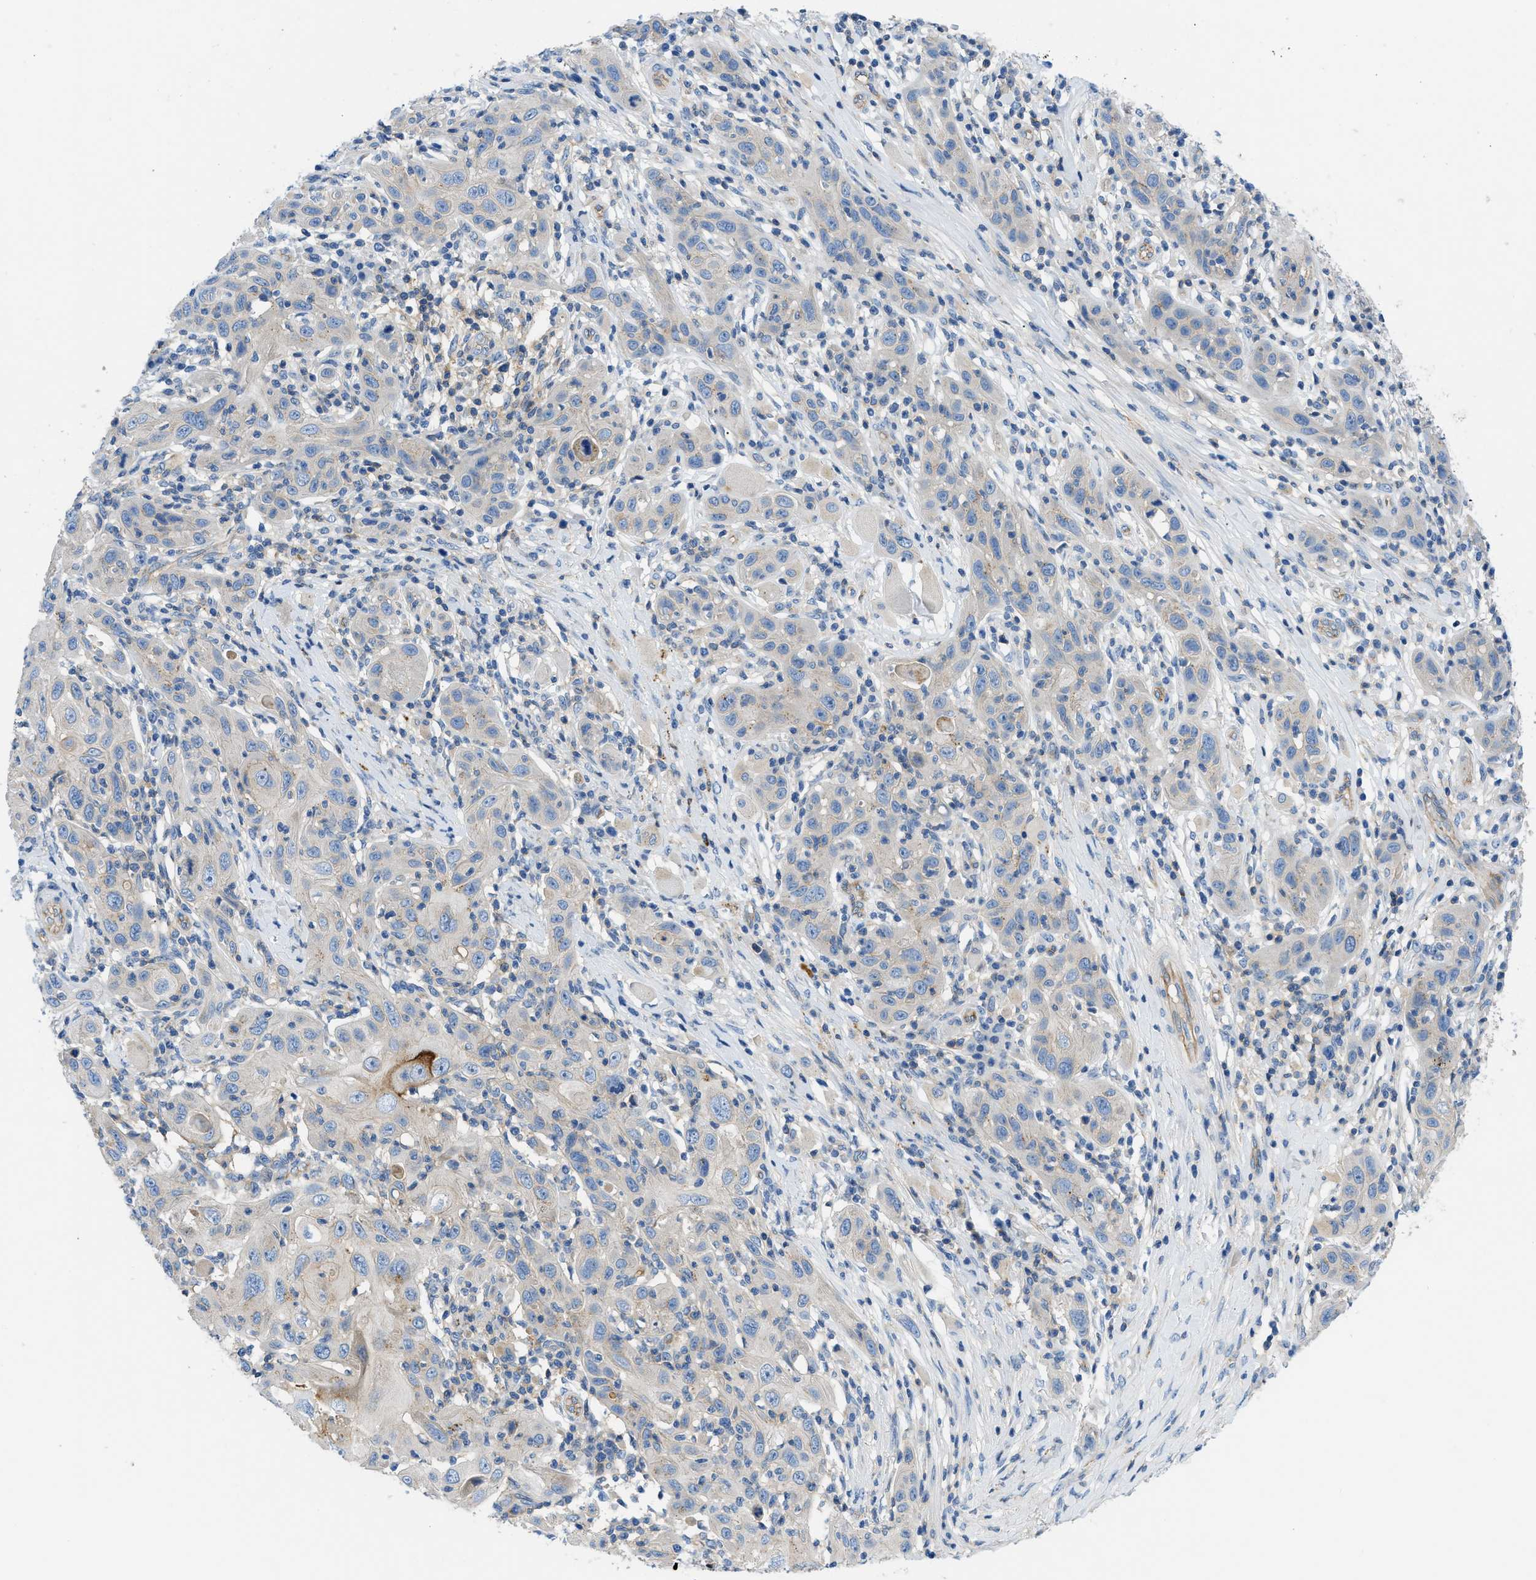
{"staining": {"intensity": "weak", "quantity": "<25%", "location": "cytoplasmic/membranous"}, "tissue": "skin cancer", "cell_type": "Tumor cells", "image_type": "cancer", "snomed": [{"axis": "morphology", "description": "Squamous cell carcinoma, NOS"}, {"axis": "topography", "description": "Skin"}], "caption": "A photomicrograph of human skin cancer is negative for staining in tumor cells. The staining is performed using DAB brown chromogen with nuclei counter-stained in using hematoxylin.", "gene": "ORAI1", "patient": {"sex": "female", "age": 88}}